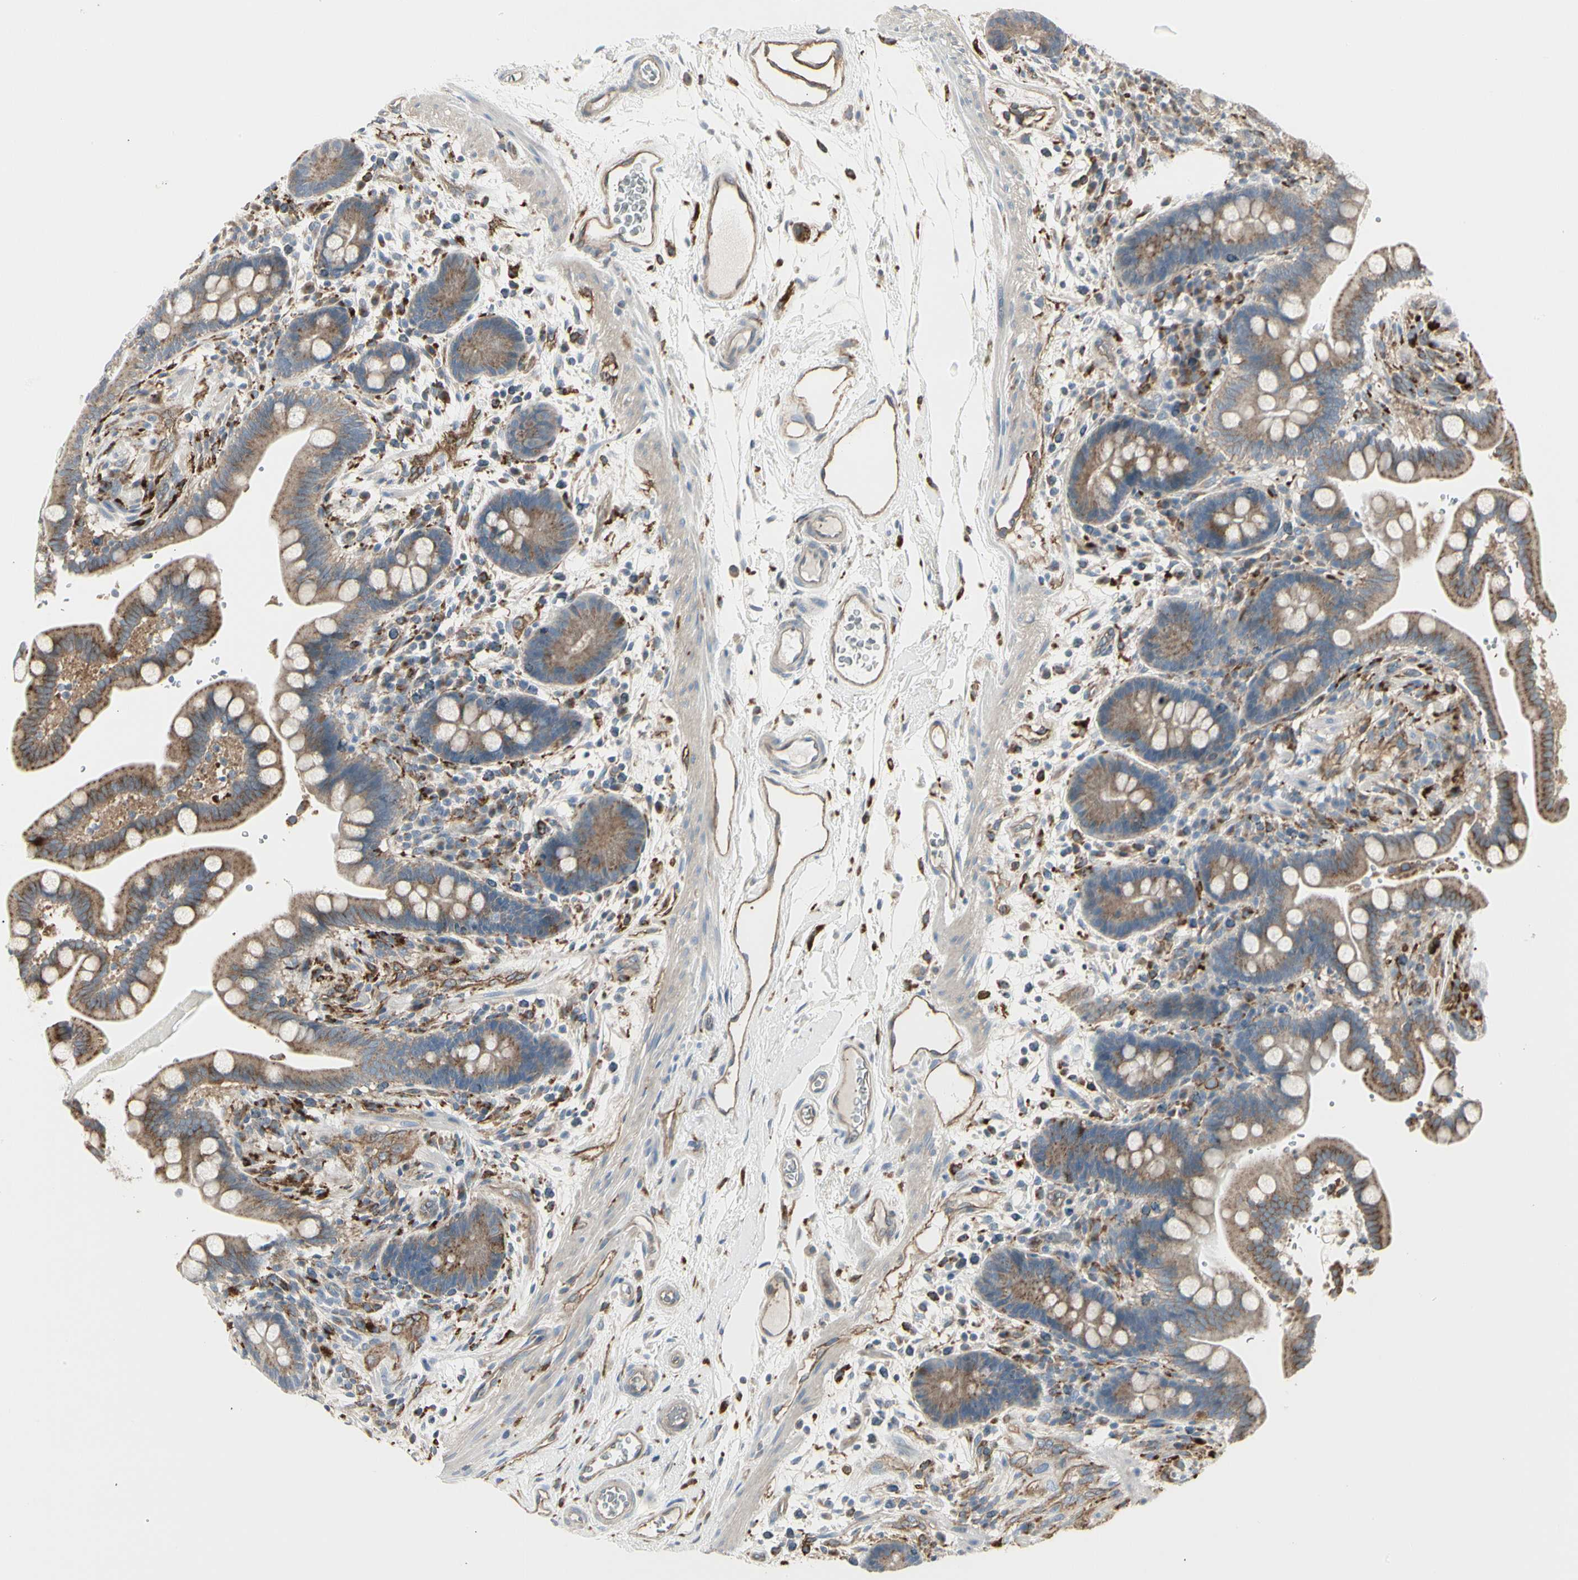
{"staining": {"intensity": "moderate", "quantity": "25%-75%", "location": "cytoplasmic/membranous"}, "tissue": "colon", "cell_type": "Endothelial cells", "image_type": "normal", "snomed": [{"axis": "morphology", "description": "Normal tissue, NOS"}, {"axis": "topography", "description": "Colon"}], "caption": "A photomicrograph showing moderate cytoplasmic/membranous expression in approximately 25%-75% of endothelial cells in unremarkable colon, as visualized by brown immunohistochemical staining.", "gene": "ATP6V1B2", "patient": {"sex": "male", "age": 73}}